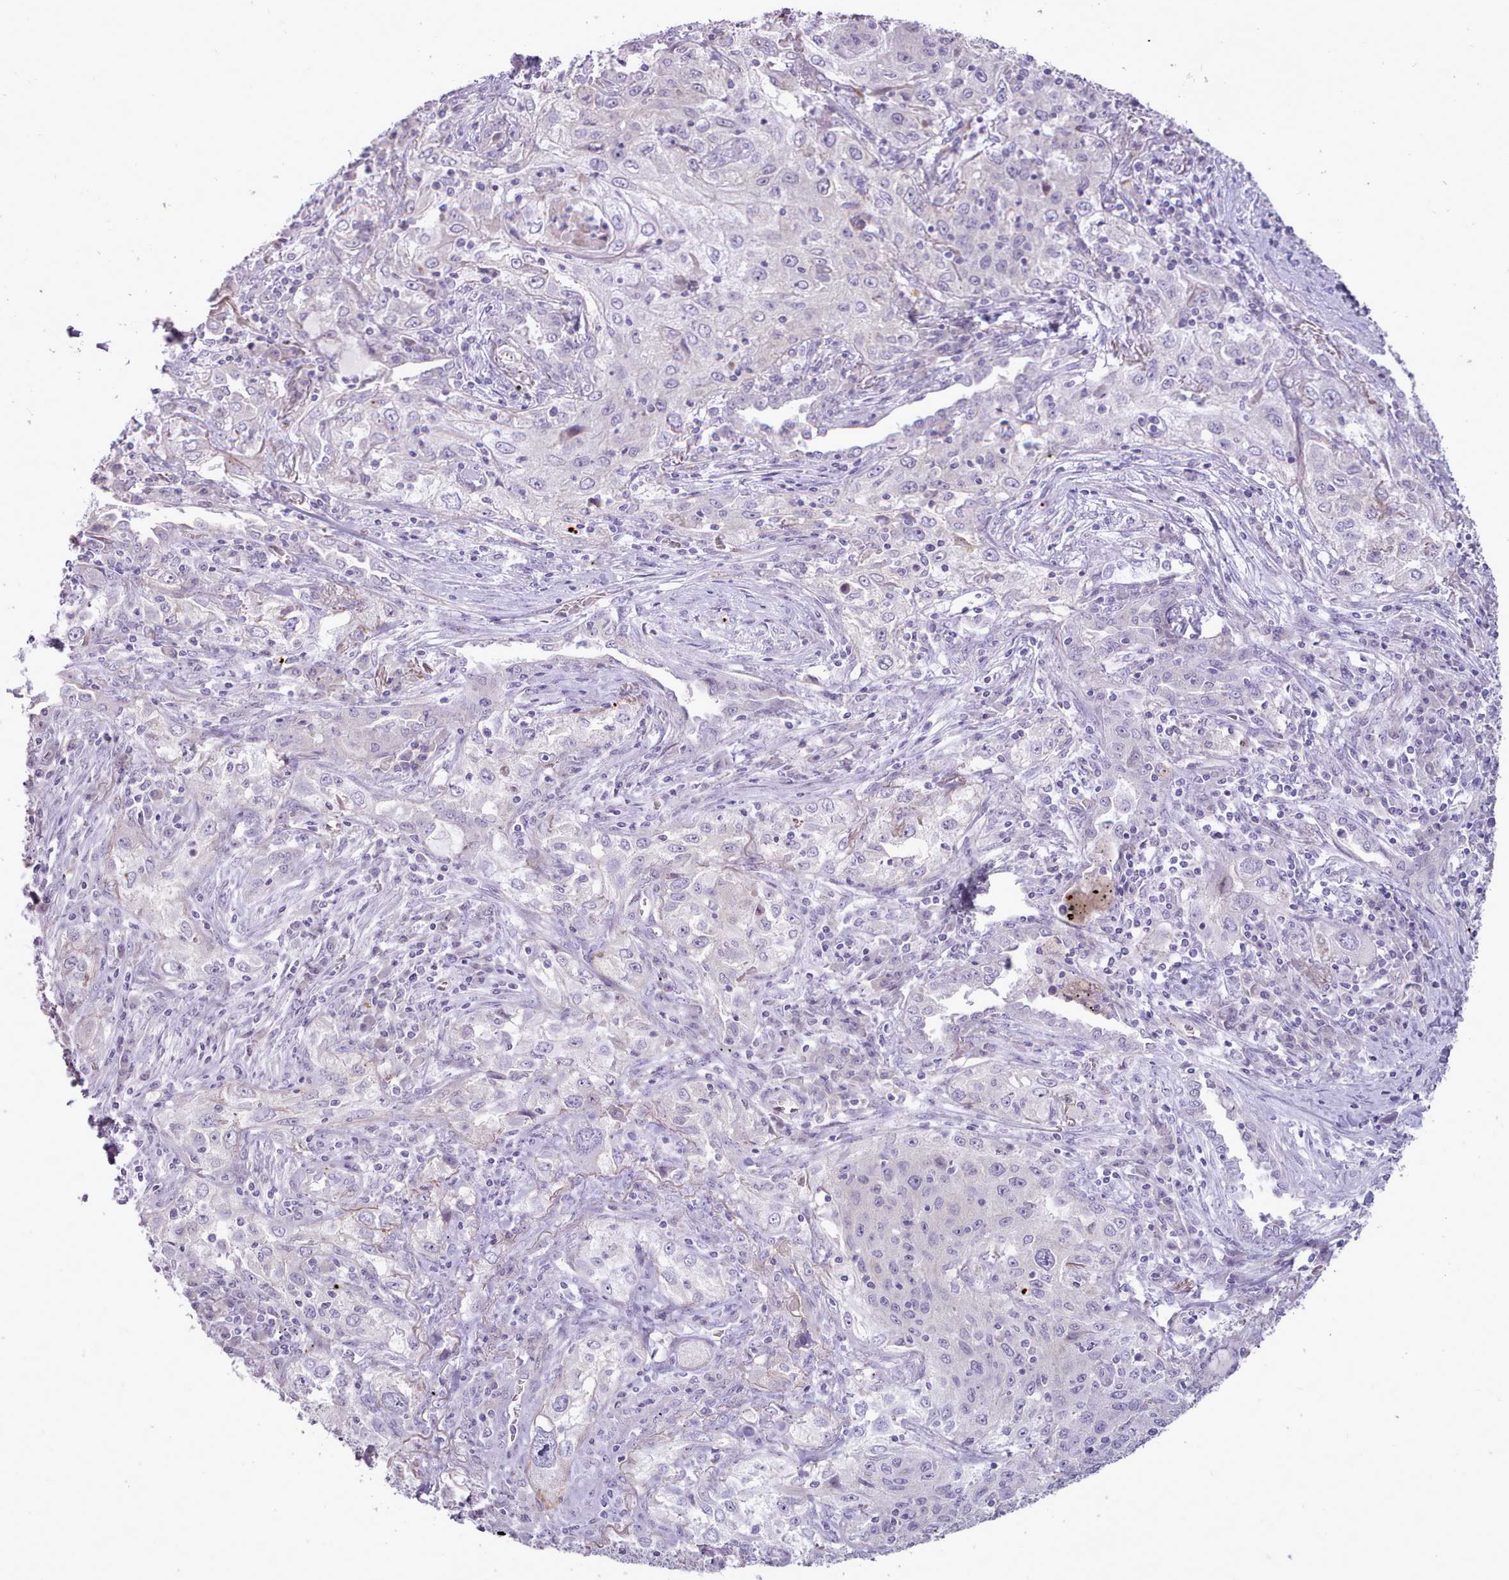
{"staining": {"intensity": "negative", "quantity": "none", "location": "none"}, "tissue": "lung cancer", "cell_type": "Tumor cells", "image_type": "cancer", "snomed": [{"axis": "morphology", "description": "Squamous cell carcinoma, NOS"}, {"axis": "topography", "description": "Lung"}], "caption": "DAB (3,3'-diaminobenzidine) immunohistochemical staining of human lung cancer exhibits no significant staining in tumor cells.", "gene": "ATRAID", "patient": {"sex": "female", "age": 69}}